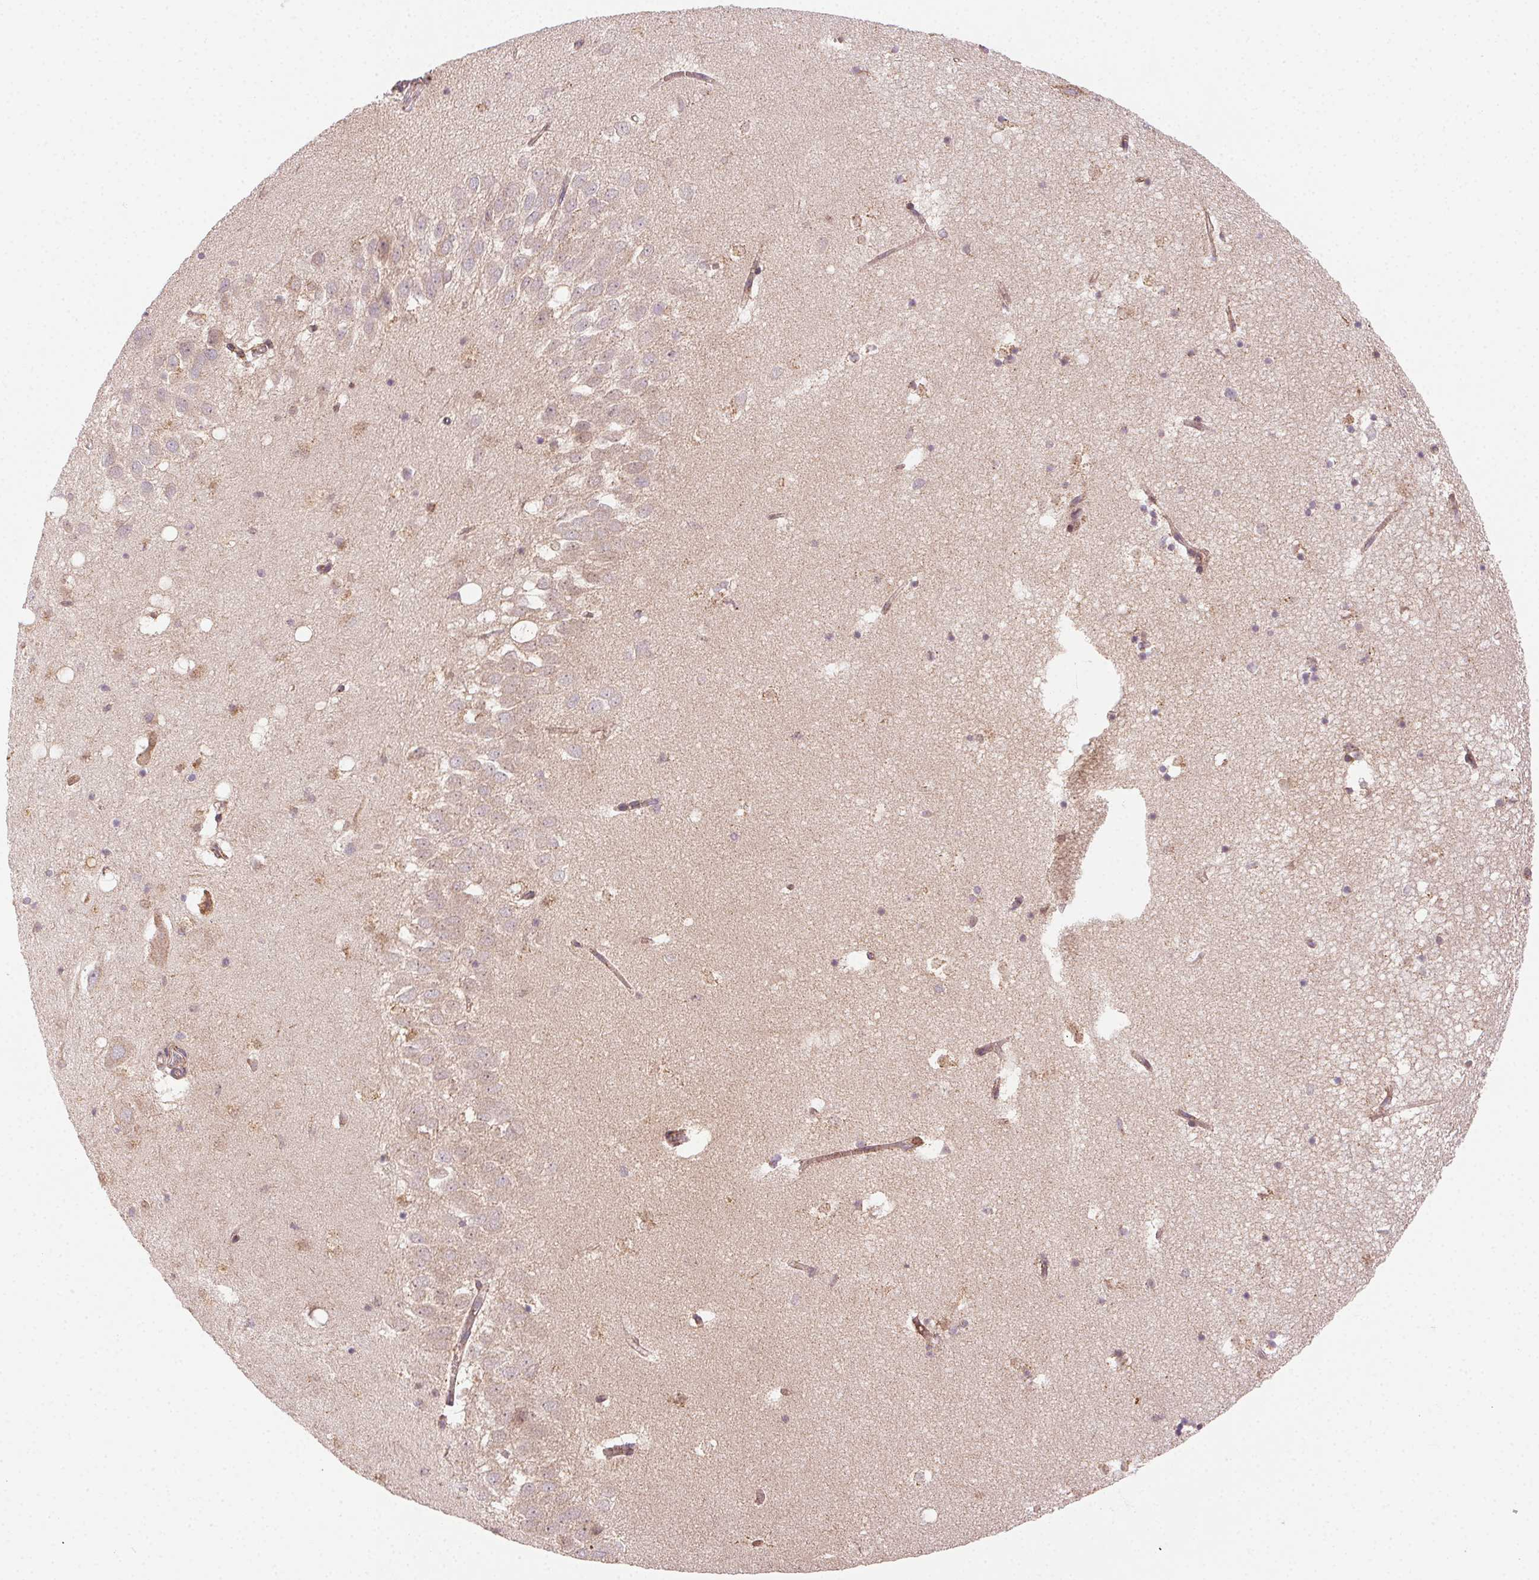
{"staining": {"intensity": "weak", "quantity": "25%-75%", "location": "cytoplasmic/membranous"}, "tissue": "hippocampus", "cell_type": "Glial cells", "image_type": "normal", "snomed": [{"axis": "morphology", "description": "Normal tissue, NOS"}, {"axis": "topography", "description": "Hippocampus"}], "caption": "Protein positivity by immunohistochemistry displays weak cytoplasmic/membranous expression in about 25%-75% of glial cells in benign hippocampus.", "gene": "CLPB", "patient": {"sex": "male", "age": 58}}